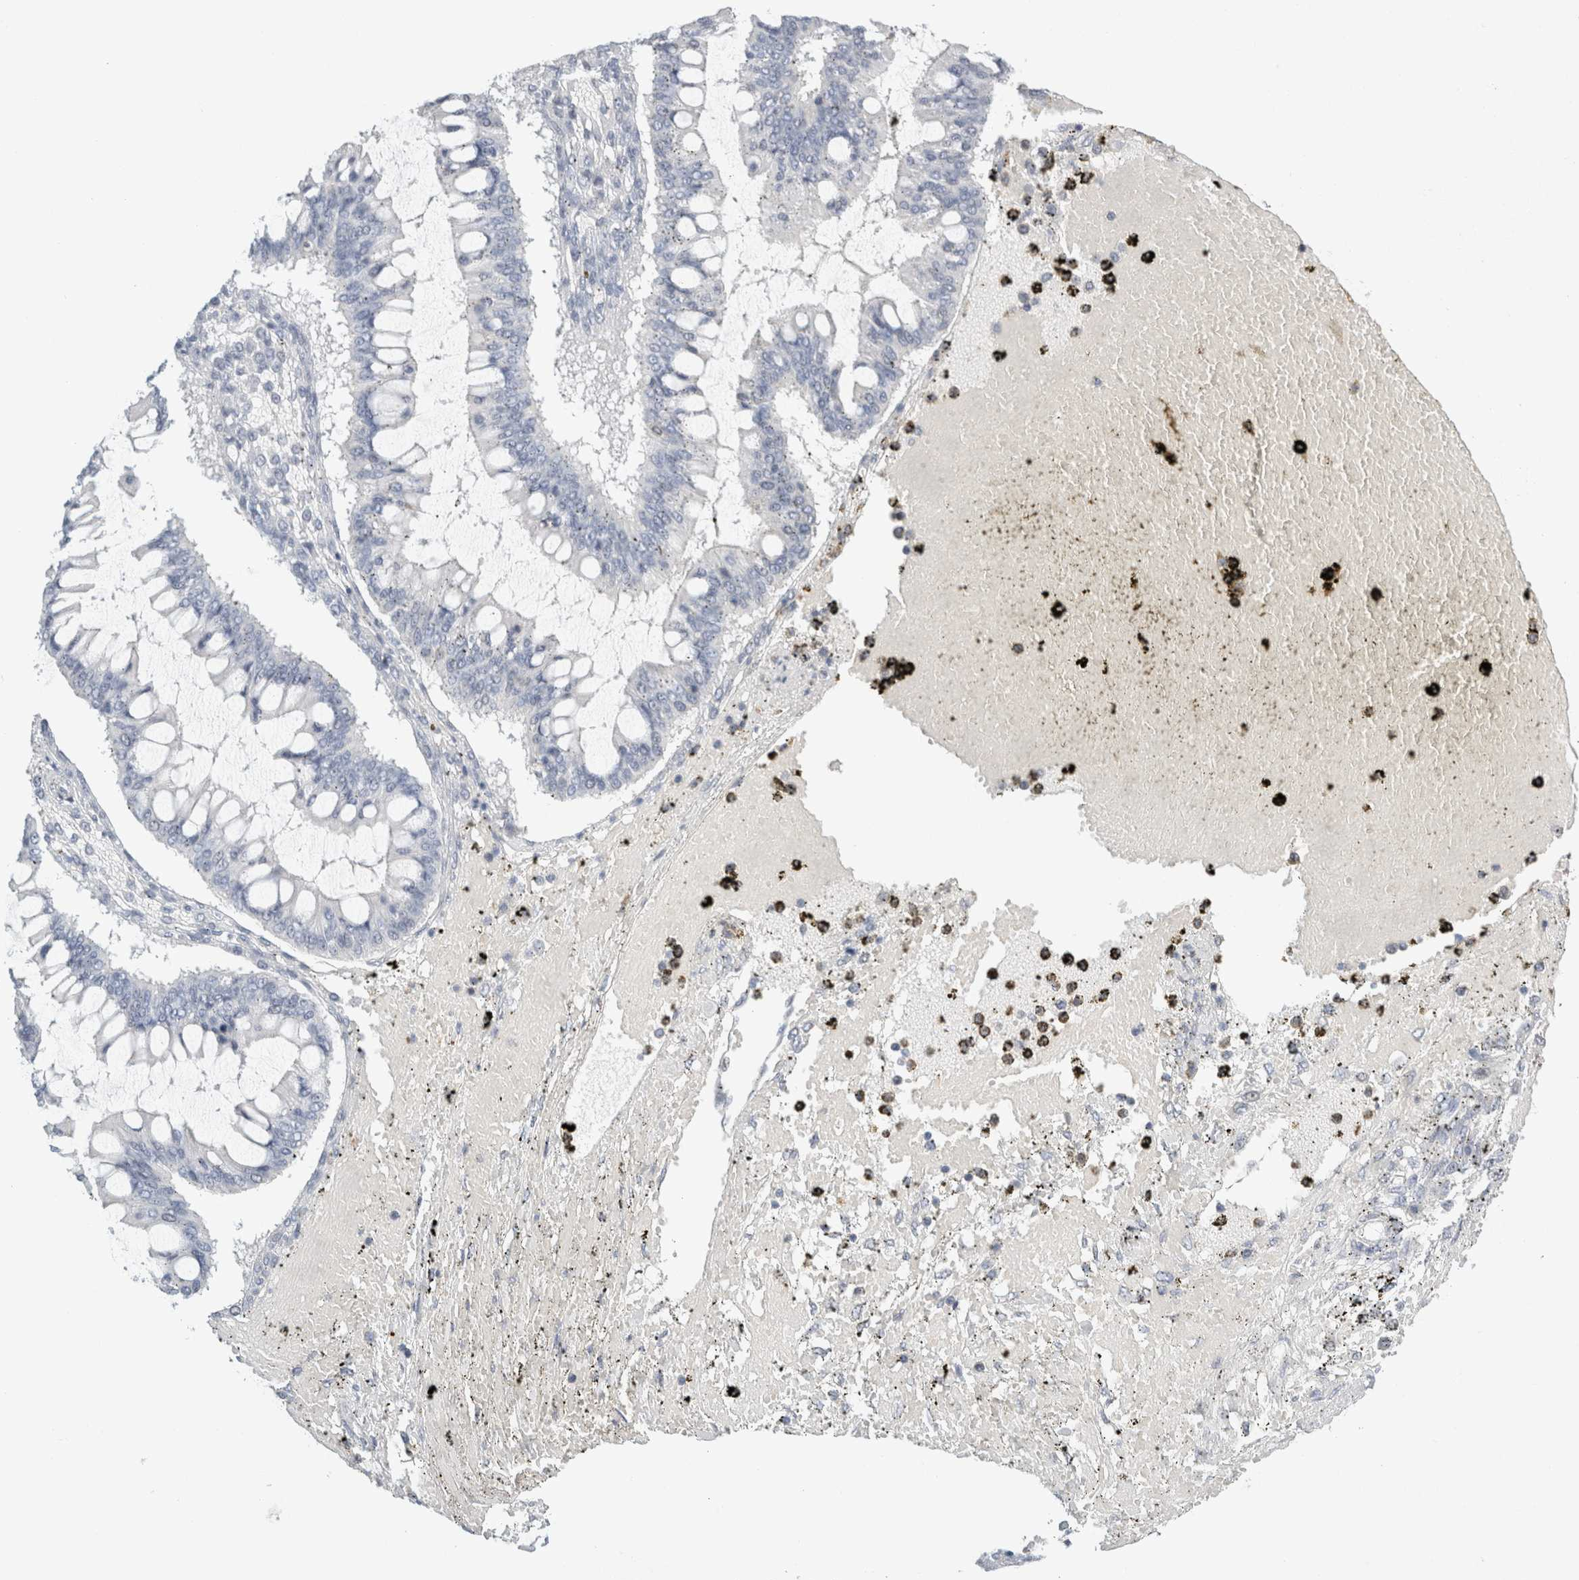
{"staining": {"intensity": "negative", "quantity": "none", "location": "none"}, "tissue": "ovarian cancer", "cell_type": "Tumor cells", "image_type": "cancer", "snomed": [{"axis": "morphology", "description": "Cystadenocarcinoma, mucinous, NOS"}, {"axis": "topography", "description": "Ovary"}], "caption": "Immunohistochemical staining of mucinous cystadenocarcinoma (ovarian) displays no significant staining in tumor cells.", "gene": "P2RY2", "patient": {"sex": "female", "age": 73}}